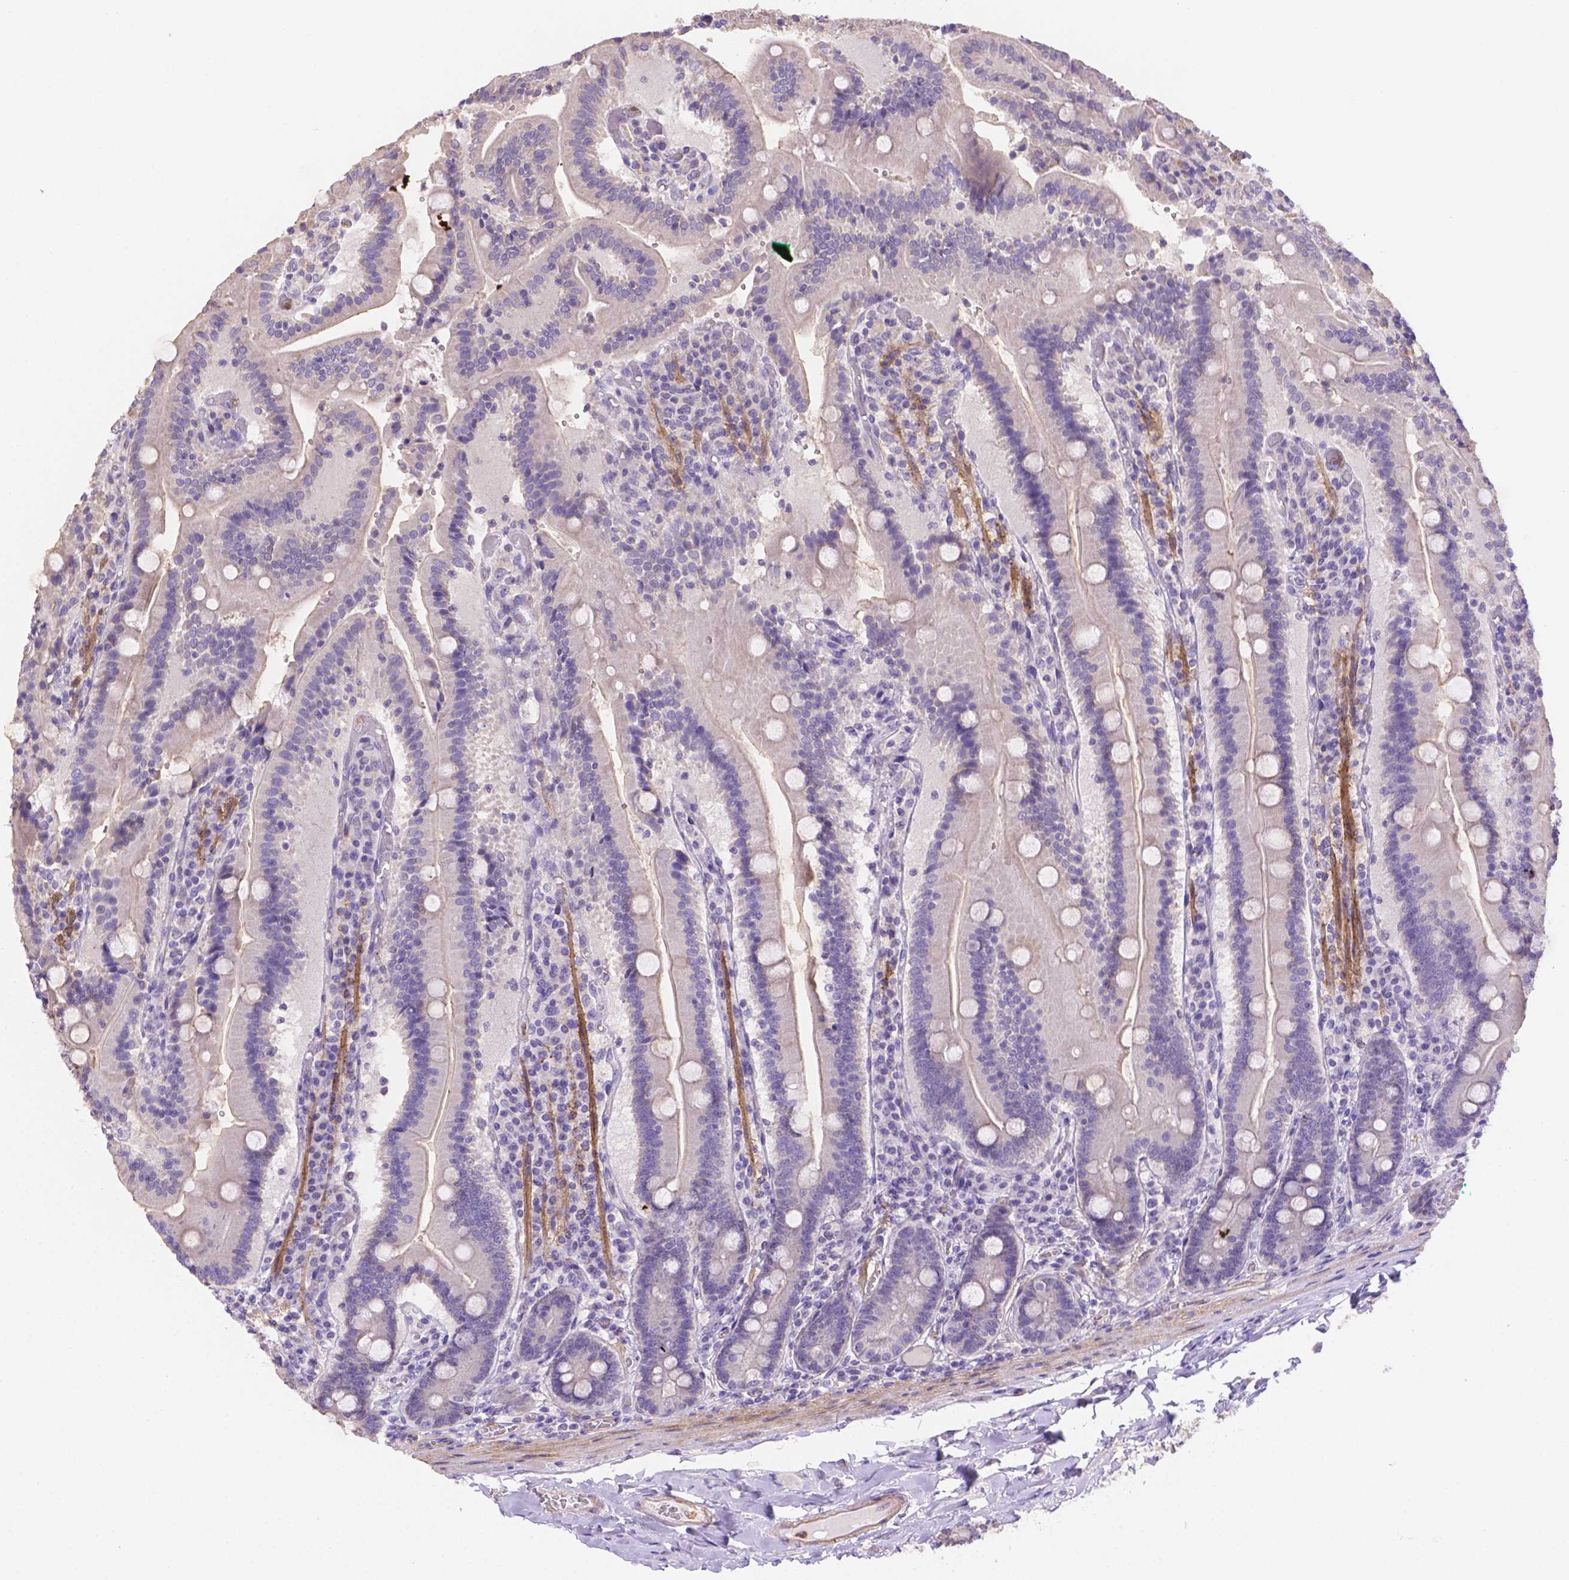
{"staining": {"intensity": "negative", "quantity": "none", "location": "none"}, "tissue": "duodenum", "cell_type": "Glandular cells", "image_type": "normal", "snomed": [{"axis": "morphology", "description": "Normal tissue, NOS"}, {"axis": "topography", "description": "Duodenum"}], "caption": "Immunohistochemistry photomicrograph of unremarkable duodenum: duodenum stained with DAB reveals no significant protein expression in glandular cells.", "gene": "NXPE2", "patient": {"sex": "female", "age": 62}}